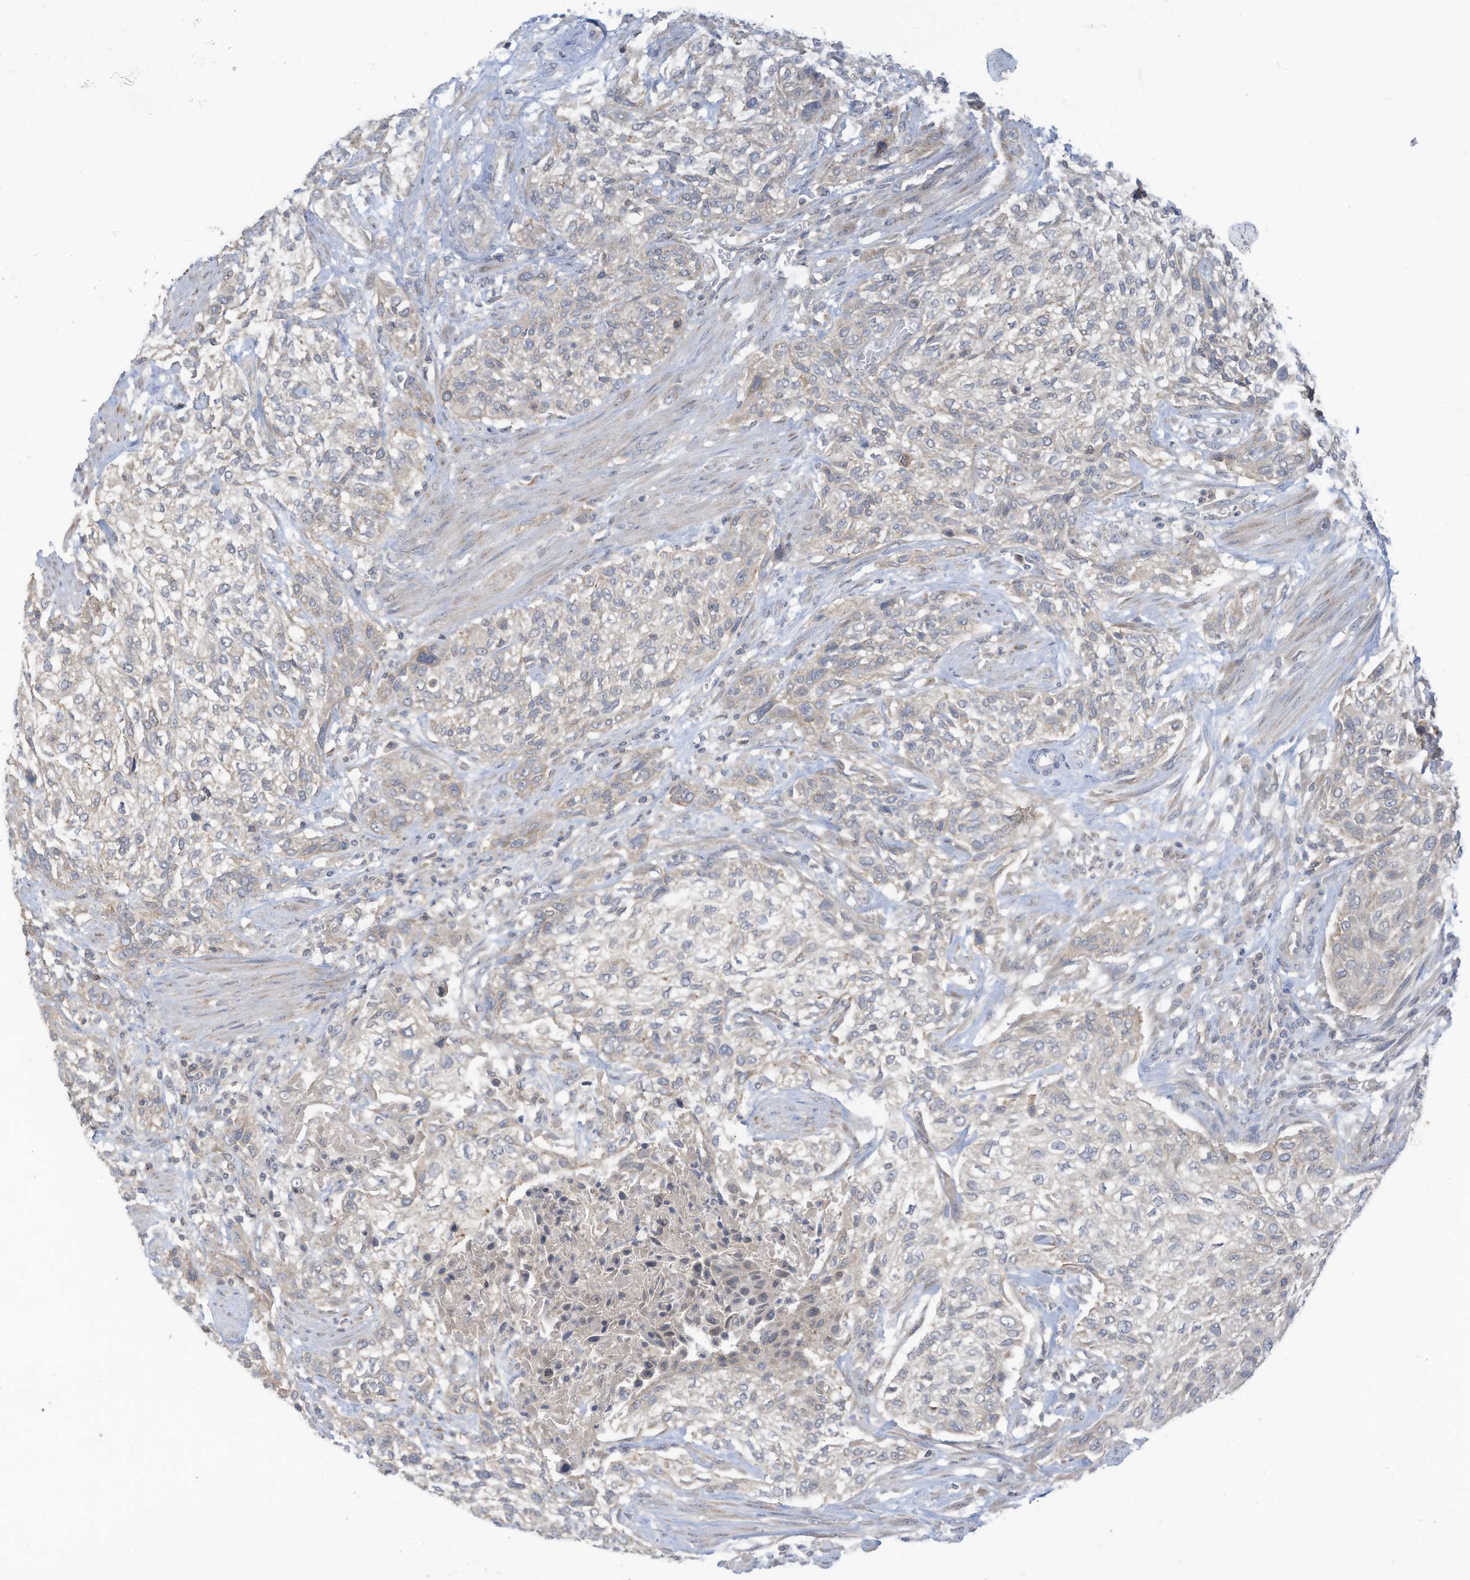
{"staining": {"intensity": "weak", "quantity": "<25%", "location": "cytoplasmic/membranous"}, "tissue": "urothelial cancer", "cell_type": "Tumor cells", "image_type": "cancer", "snomed": [{"axis": "morphology", "description": "Urothelial carcinoma, High grade"}, {"axis": "topography", "description": "Urinary bladder"}], "caption": "This is an immunohistochemistry (IHC) micrograph of high-grade urothelial carcinoma. There is no expression in tumor cells.", "gene": "SCGB1D2", "patient": {"sex": "male", "age": 35}}